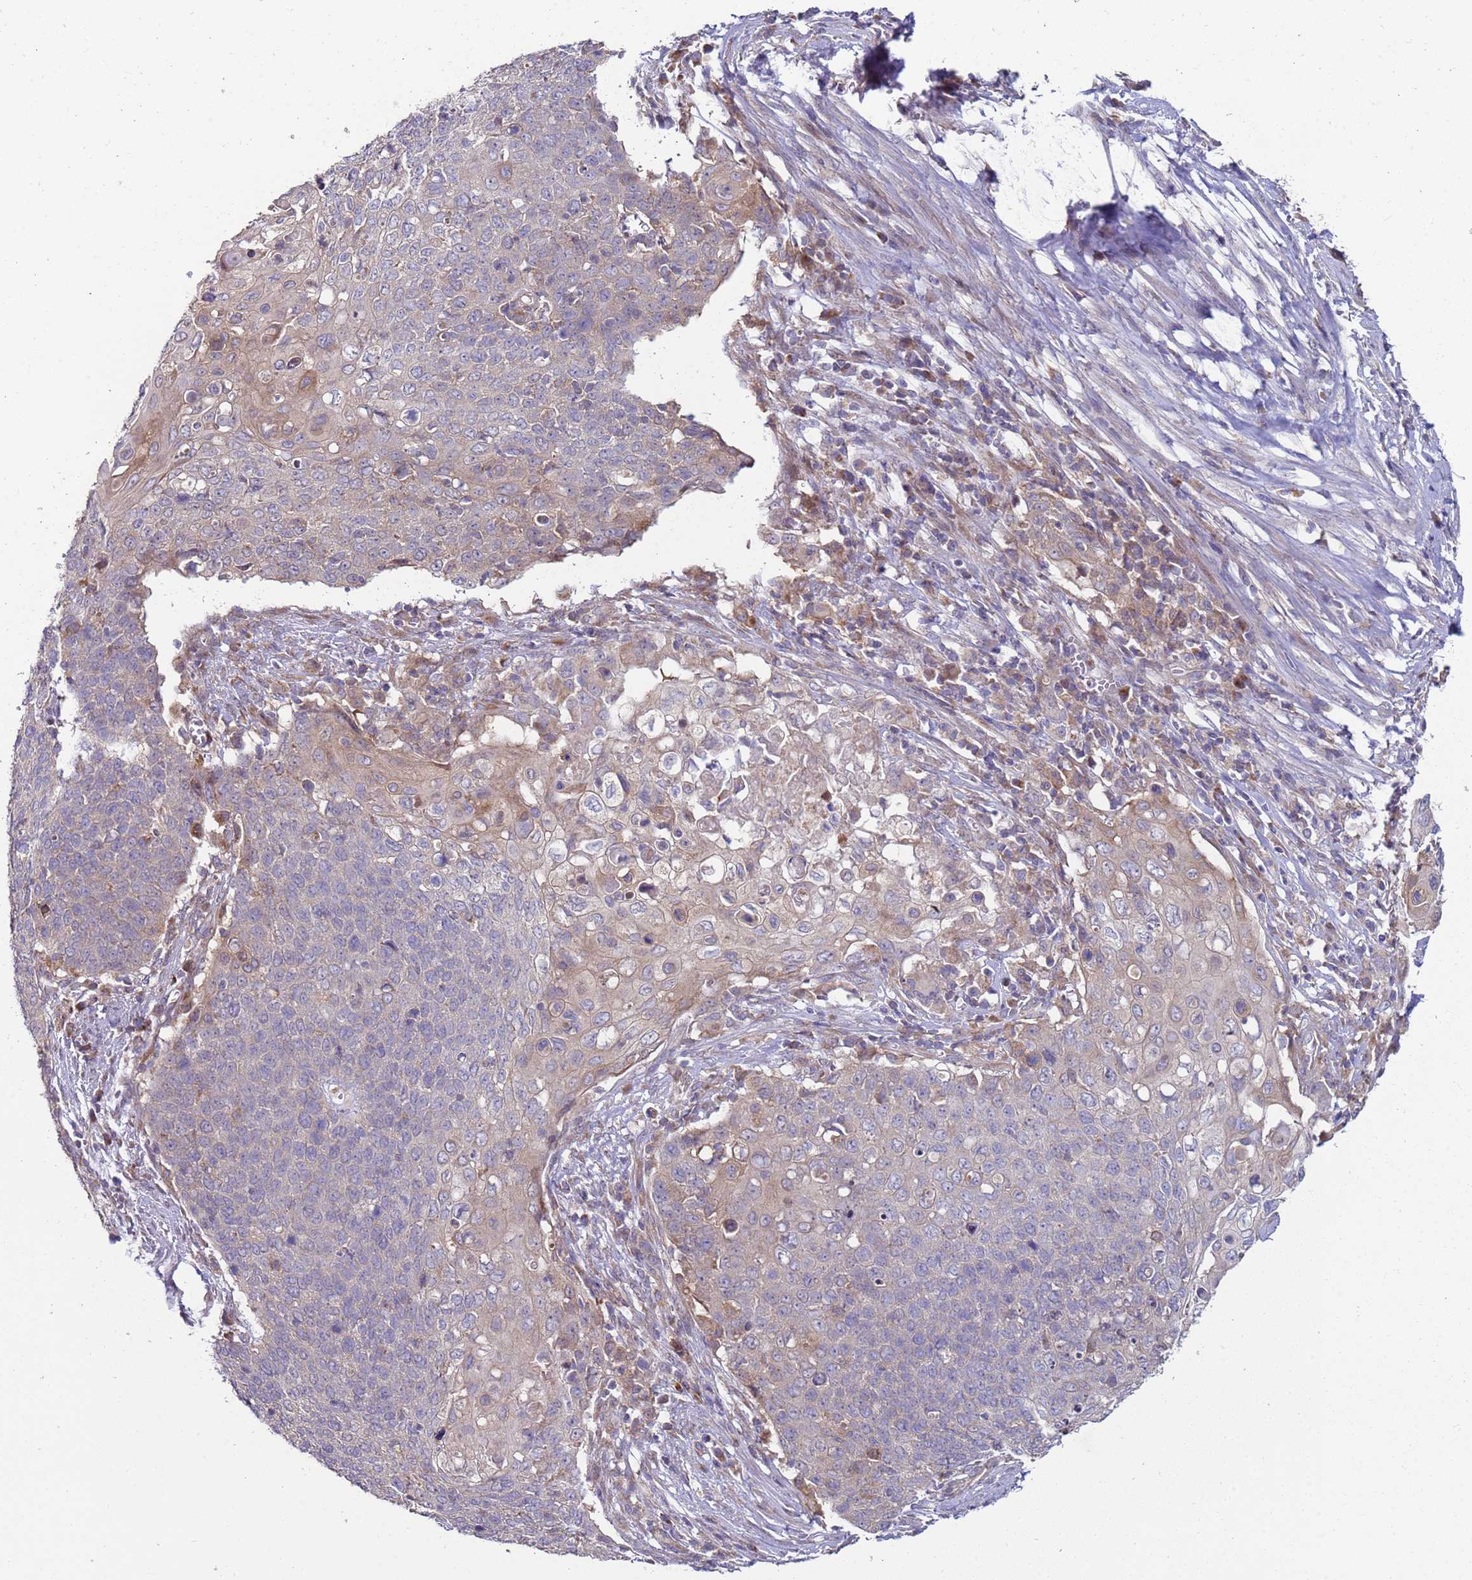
{"staining": {"intensity": "weak", "quantity": "<25%", "location": "cytoplasmic/membranous"}, "tissue": "cervical cancer", "cell_type": "Tumor cells", "image_type": "cancer", "snomed": [{"axis": "morphology", "description": "Squamous cell carcinoma, NOS"}, {"axis": "topography", "description": "Cervix"}], "caption": "Immunohistochemistry photomicrograph of squamous cell carcinoma (cervical) stained for a protein (brown), which demonstrates no positivity in tumor cells. The staining is performed using DAB brown chromogen with nuclei counter-stained in using hematoxylin.", "gene": "DIP2B", "patient": {"sex": "female", "age": 39}}